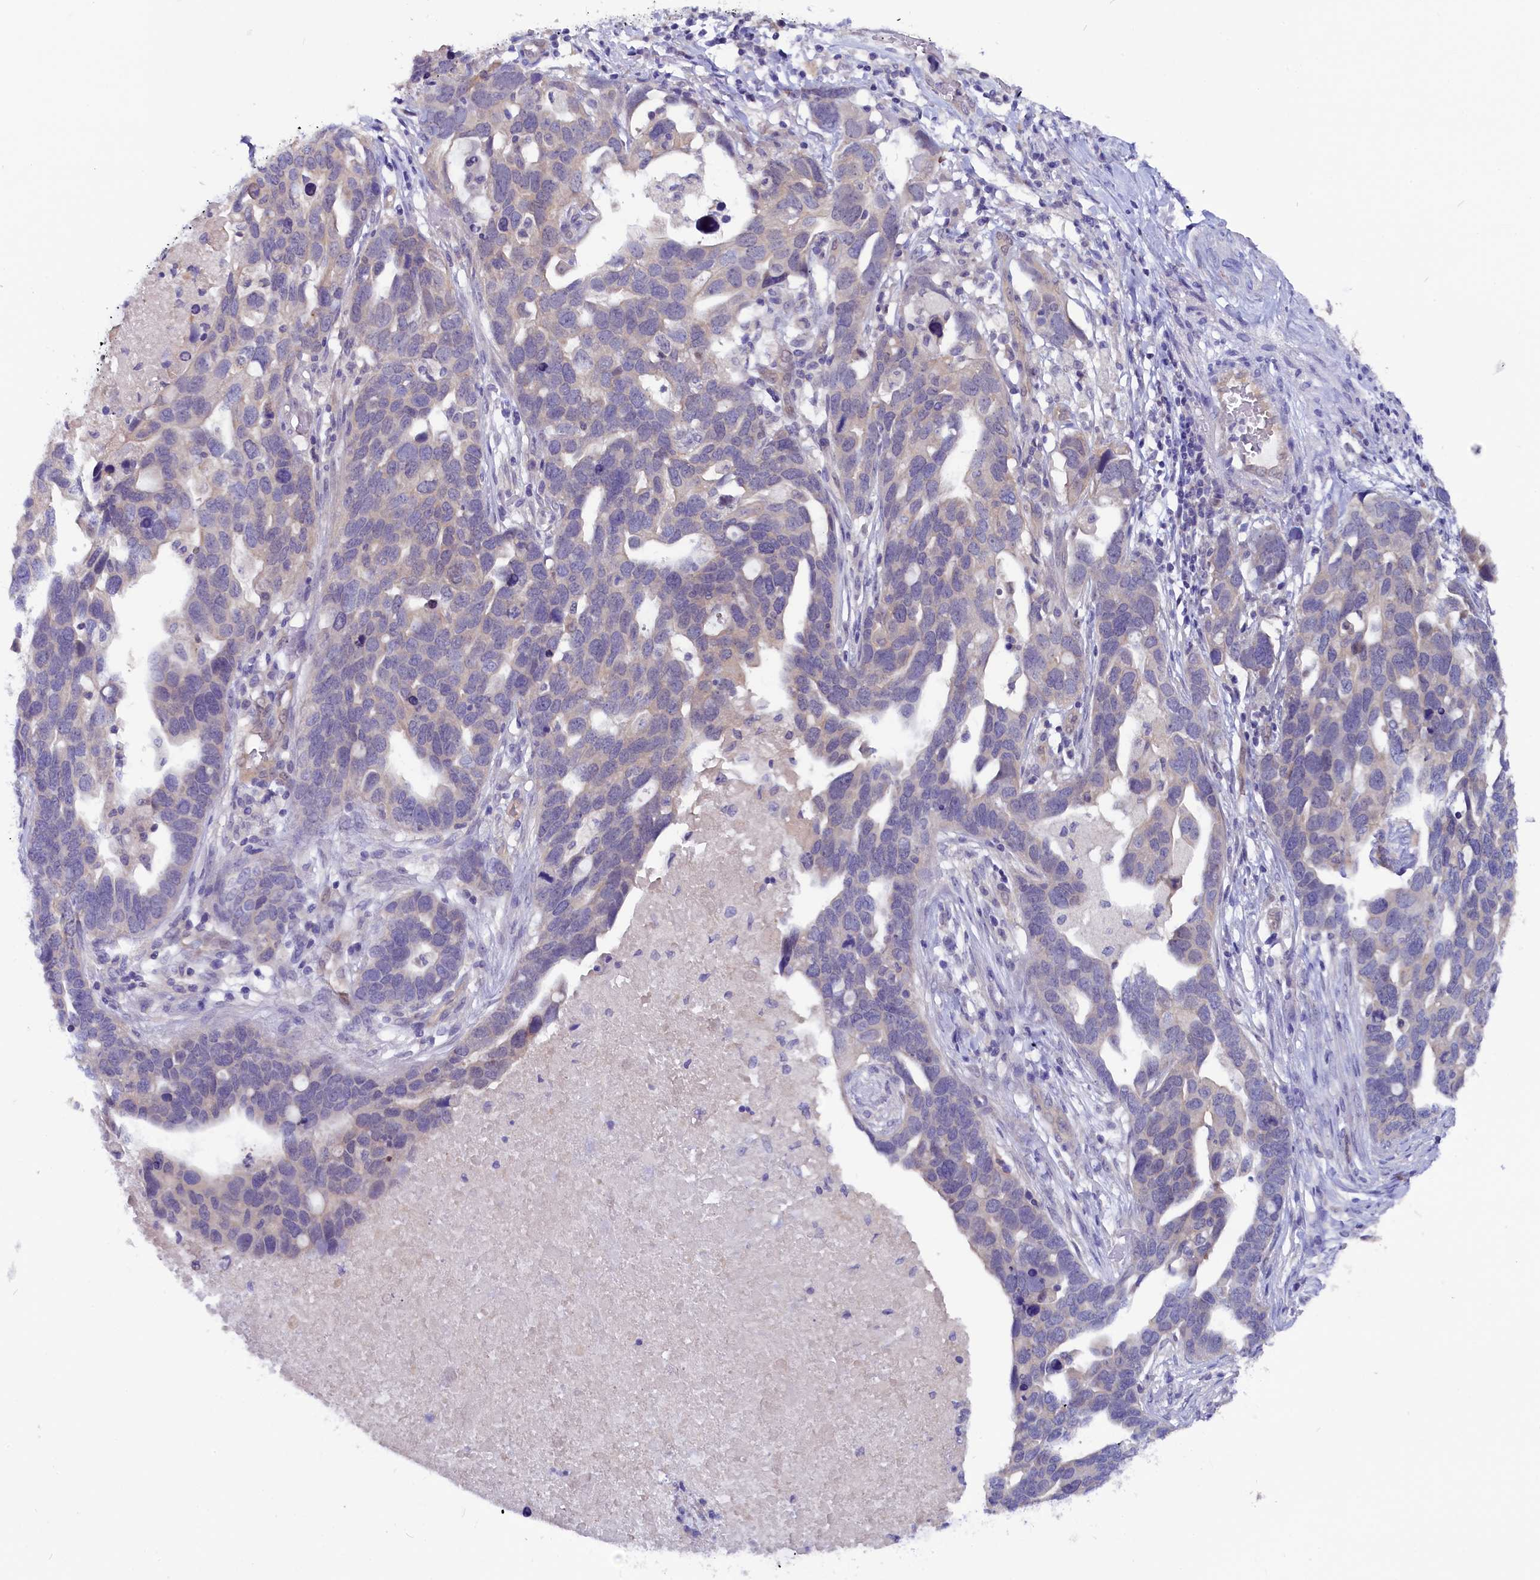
{"staining": {"intensity": "negative", "quantity": "none", "location": "none"}, "tissue": "ovarian cancer", "cell_type": "Tumor cells", "image_type": "cancer", "snomed": [{"axis": "morphology", "description": "Cystadenocarcinoma, serous, NOS"}, {"axis": "topography", "description": "Ovary"}], "caption": "High magnification brightfield microscopy of ovarian cancer stained with DAB (3,3'-diaminobenzidine) (brown) and counterstained with hematoxylin (blue): tumor cells show no significant expression.", "gene": "CIAPIN1", "patient": {"sex": "female", "age": 54}}